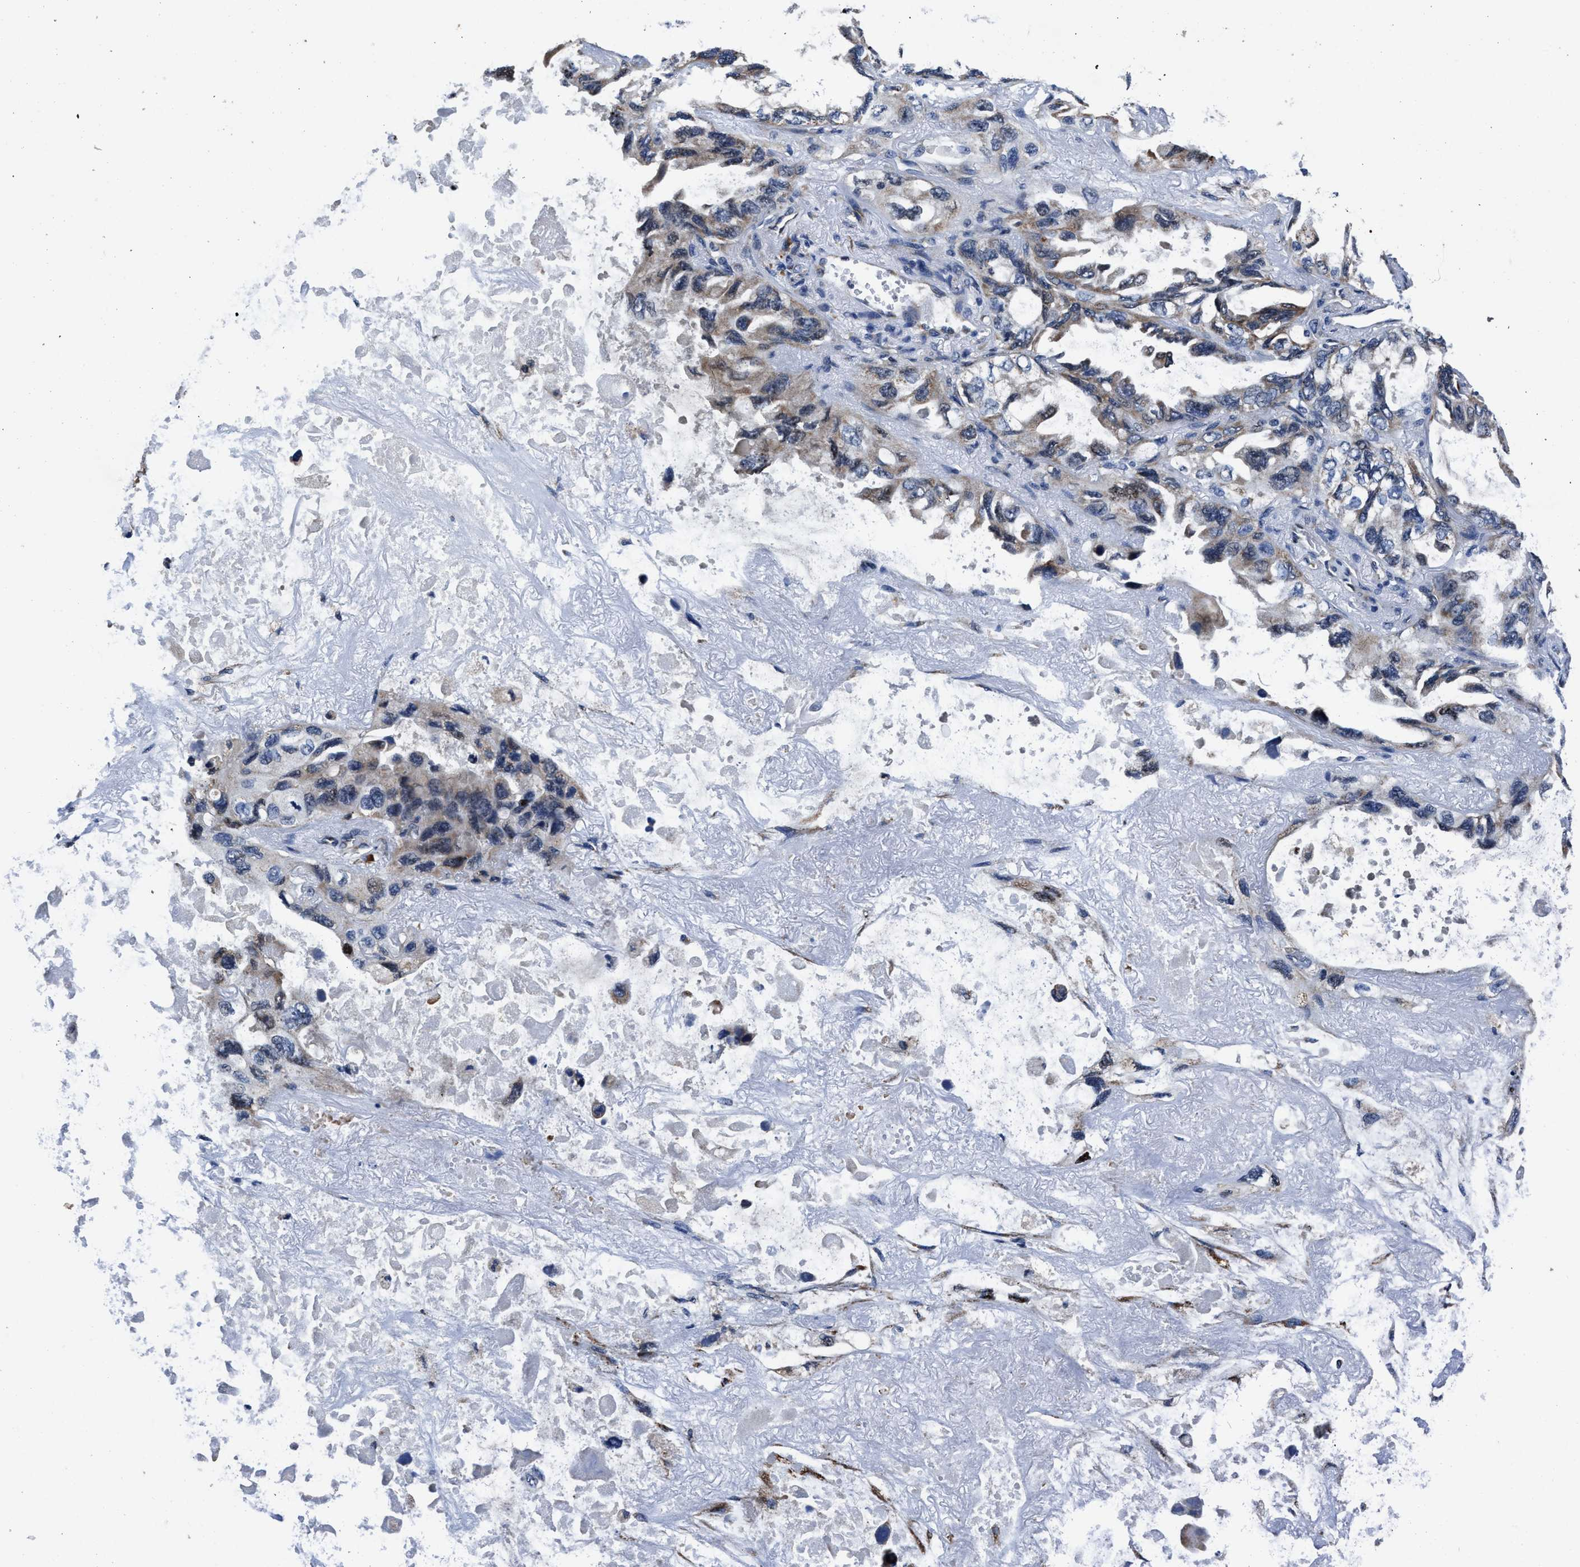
{"staining": {"intensity": "weak", "quantity": "<25%", "location": "cytoplasmic/membranous"}, "tissue": "lung cancer", "cell_type": "Tumor cells", "image_type": "cancer", "snomed": [{"axis": "morphology", "description": "Squamous cell carcinoma, NOS"}, {"axis": "topography", "description": "Lung"}], "caption": "Lung cancer (squamous cell carcinoma) was stained to show a protein in brown. There is no significant staining in tumor cells.", "gene": "TMEM53", "patient": {"sex": "female", "age": 73}}